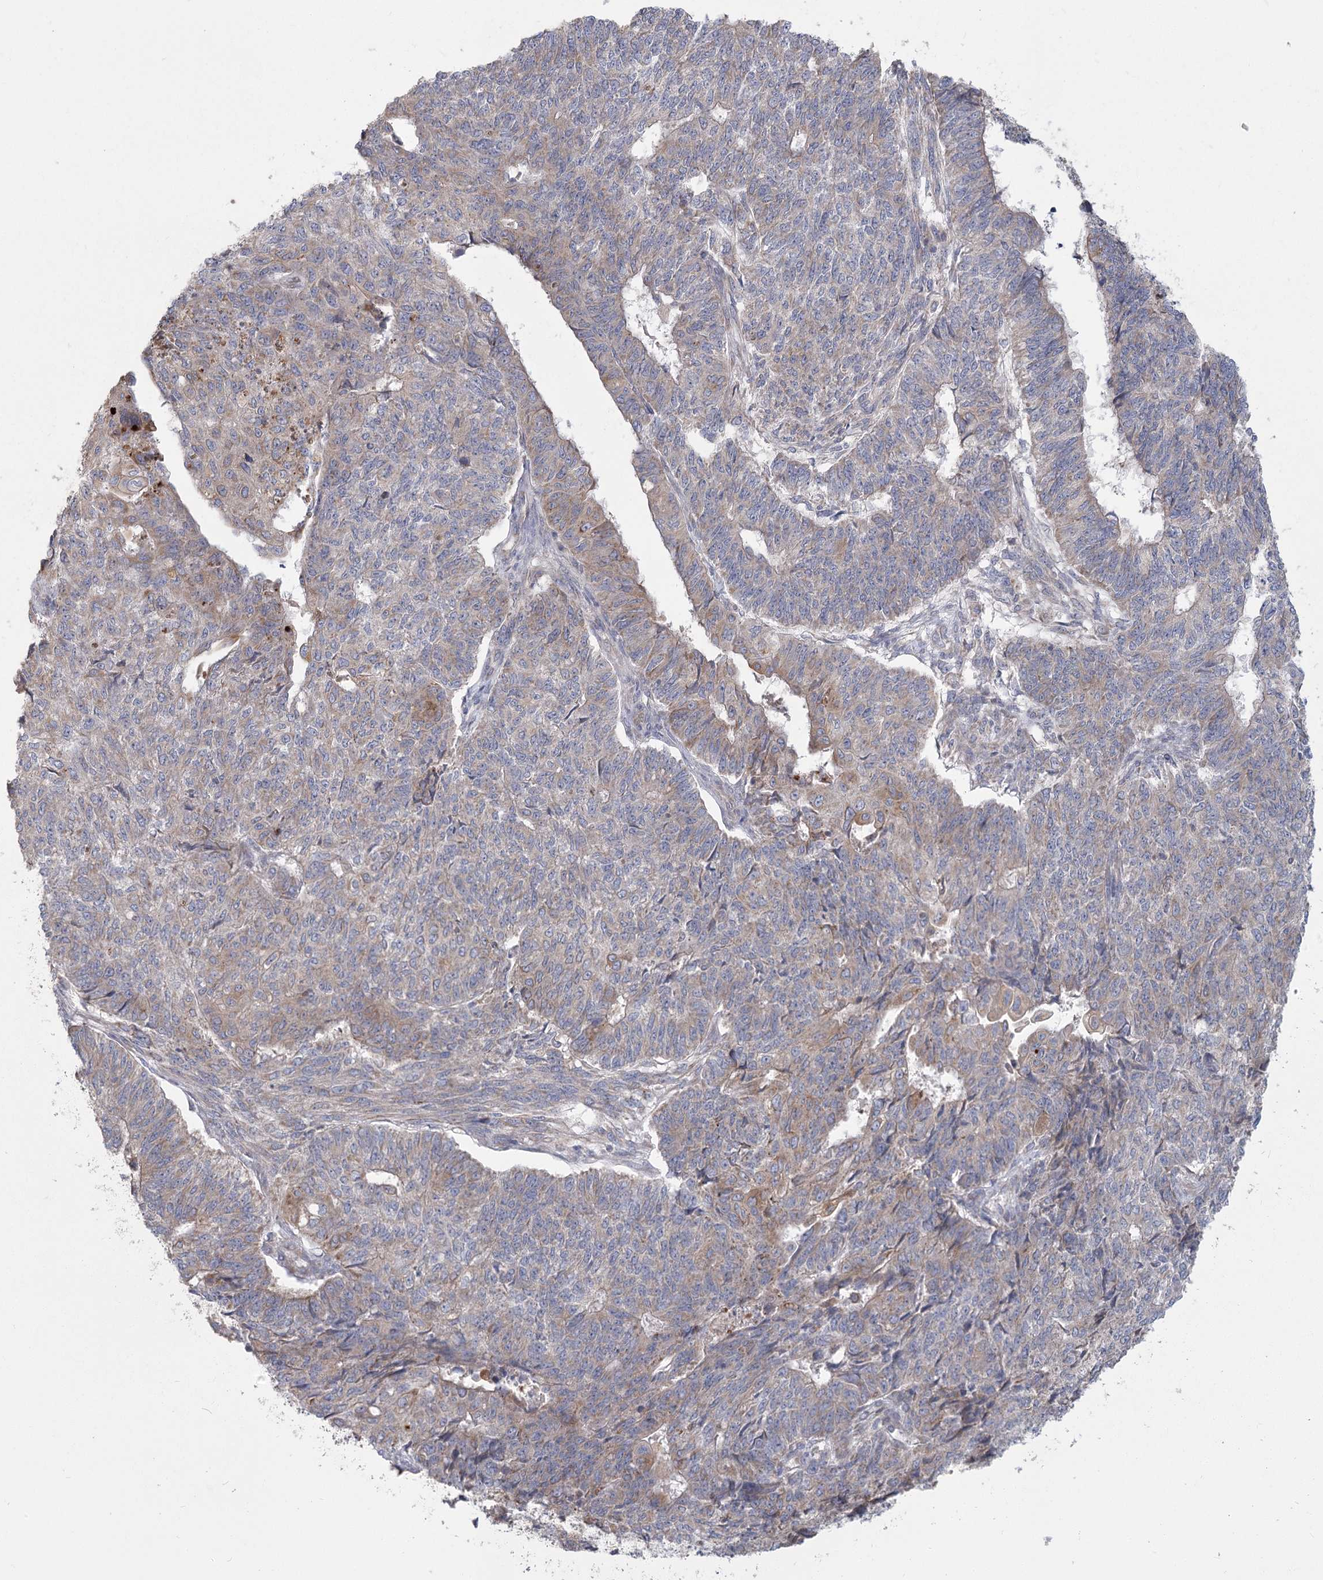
{"staining": {"intensity": "moderate", "quantity": "<25%", "location": "cytoplasmic/membranous"}, "tissue": "endometrial cancer", "cell_type": "Tumor cells", "image_type": "cancer", "snomed": [{"axis": "morphology", "description": "Adenocarcinoma, NOS"}, {"axis": "topography", "description": "Endometrium"}], "caption": "Immunohistochemical staining of human endometrial cancer shows low levels of moderate cytoplasmic/membranous protein expression in about <25% of tumor cells. (brown staining indicates protein expression, while blue staining denotes nuclei).", "gene": "CNTLN", "patient": {"sex": "female", "age": 32}}